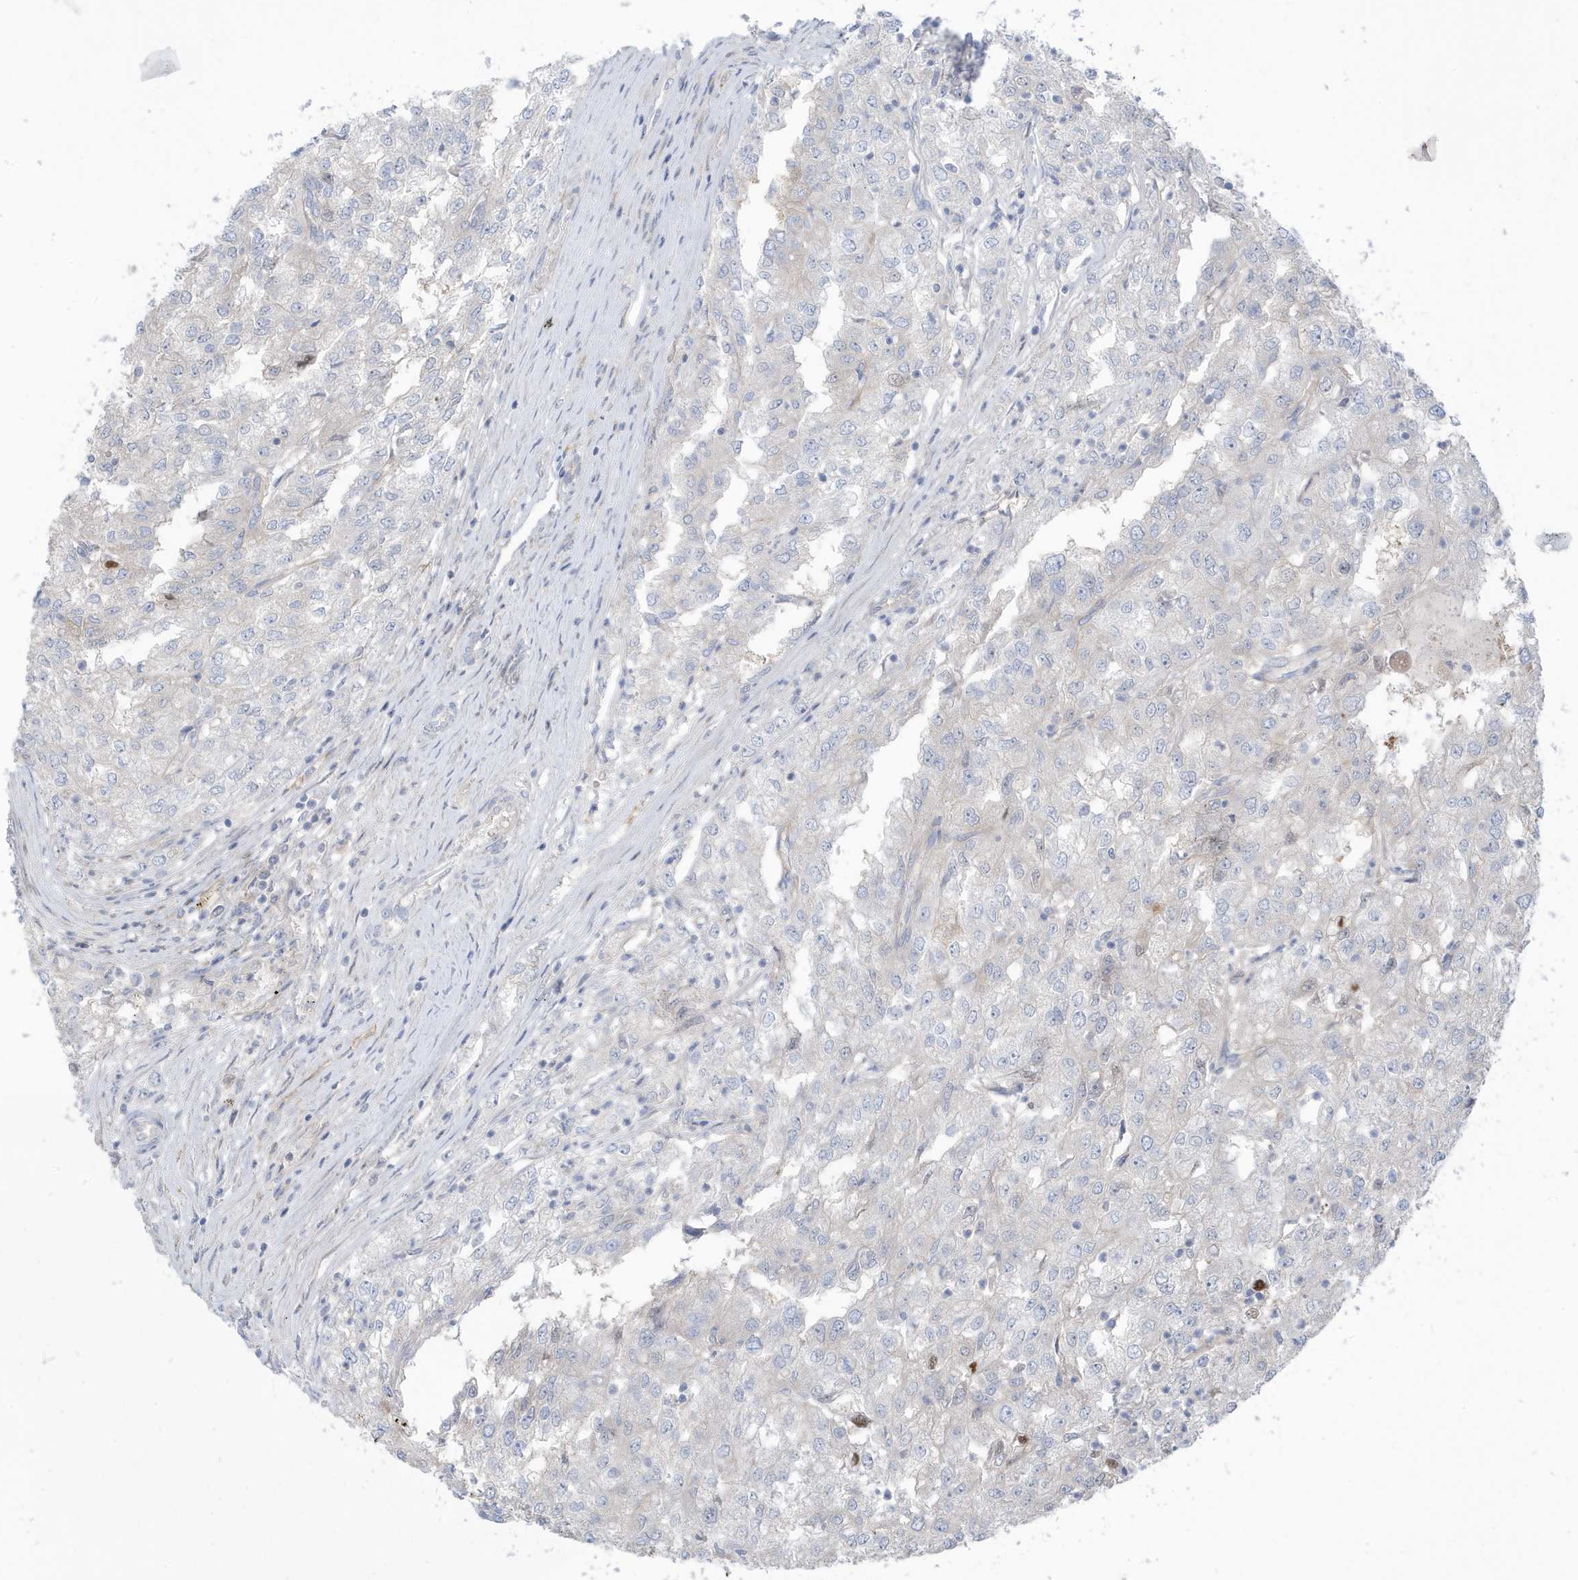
{"staining": {"intensity": "negative", "quantity": "none", "location": "none"}, "tissue": "renal cancer", "cell_type": "Tumor cells", "image_type": "cancer", "snomed": [{"axis": "morphology", "description": "Adenocarcinoma, NOS"}, {"axis": "topography", "description": "Kidney"}], "caption": "A histopathology image of renal cancer stained for a protein exhibits no brown staining in tumor cells.", "gene": "ATP13A5", "patient": {"sex": "female", "age": 54}}